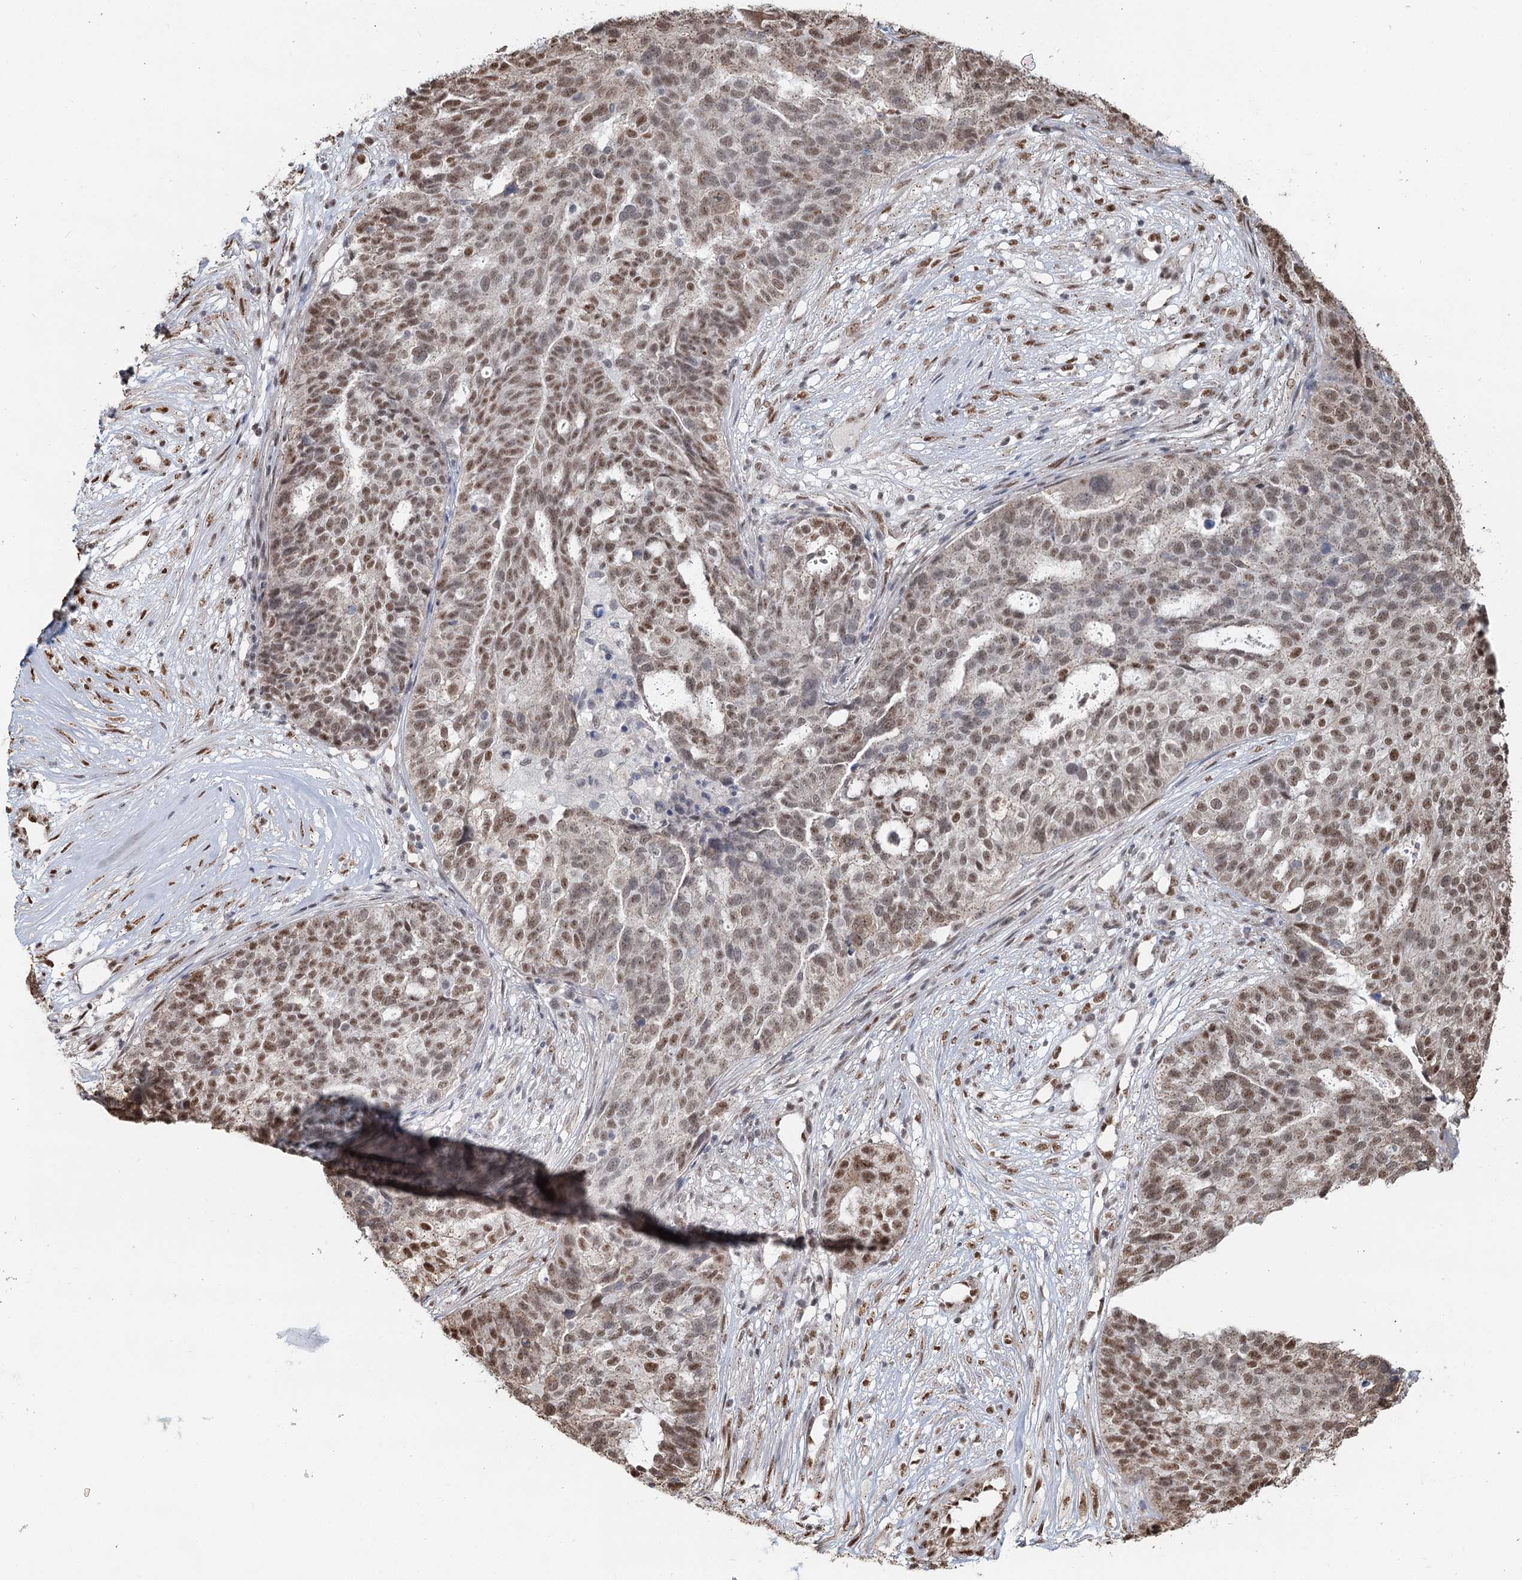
{"staining": {"intensity": "moderate", "quantity": ">75%", "location": "nuclear"}, "tissue": "ovarian cancer", "cell_type": "Tumor cells", "image_type": "cancer", "snomed": [{"axis": "morphology", "description": "Cystadenocarcinoma, serous, NOS"}, {"axis": "topography", "description": "Ovary"}], "caption": "There is medium levels of moderate nuclear staining in tumor cells of ovarian serous cystadenocarcinoma, as demonstrated by immunohistochemical staining (brown color).", "gene": "GPALPP1", "patient": {"sex": "female", "age": 59}}